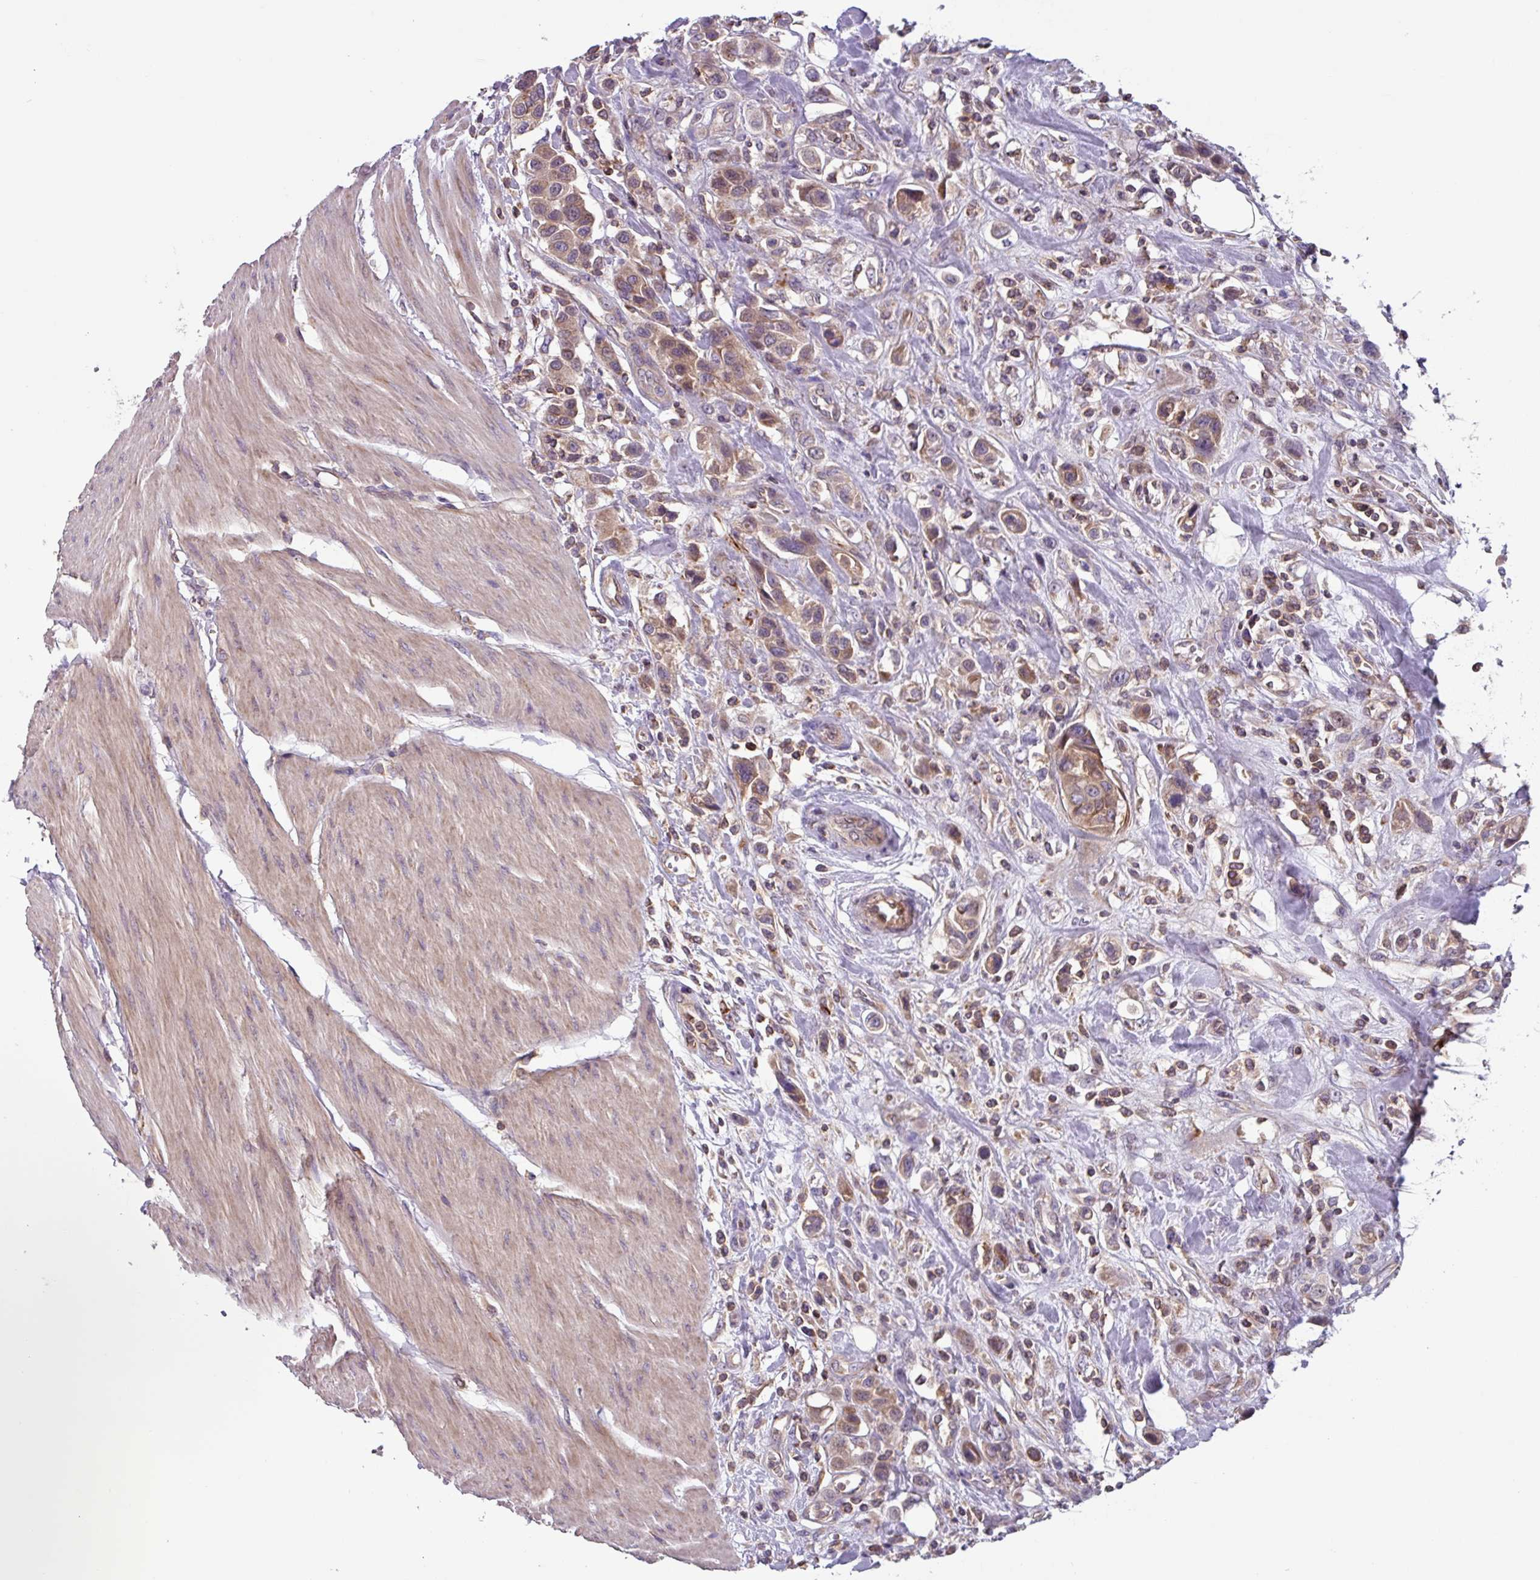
{"staining": {"intensity": "weak", "quantity": ">75%", "location": "cytoplasmic/membranous"}, "tissue": "urothelial cancer", "cell_type": "Tumor cells", "image_type": "cancer", "snomed": [{"axis": "morphology", "description": "Urothelial carcinoma, High grade"}, {"axis": "topography", "description": "Urinary bladder"}], "caption": "About >75% of tumor cells in human urothelial cancer show weak cytoplasmic/membranous protein staining as visualized by brown immunohistochemical staining.", "gene": "PLEKHD1", "patient": {"sex": "male", "age": 50}}